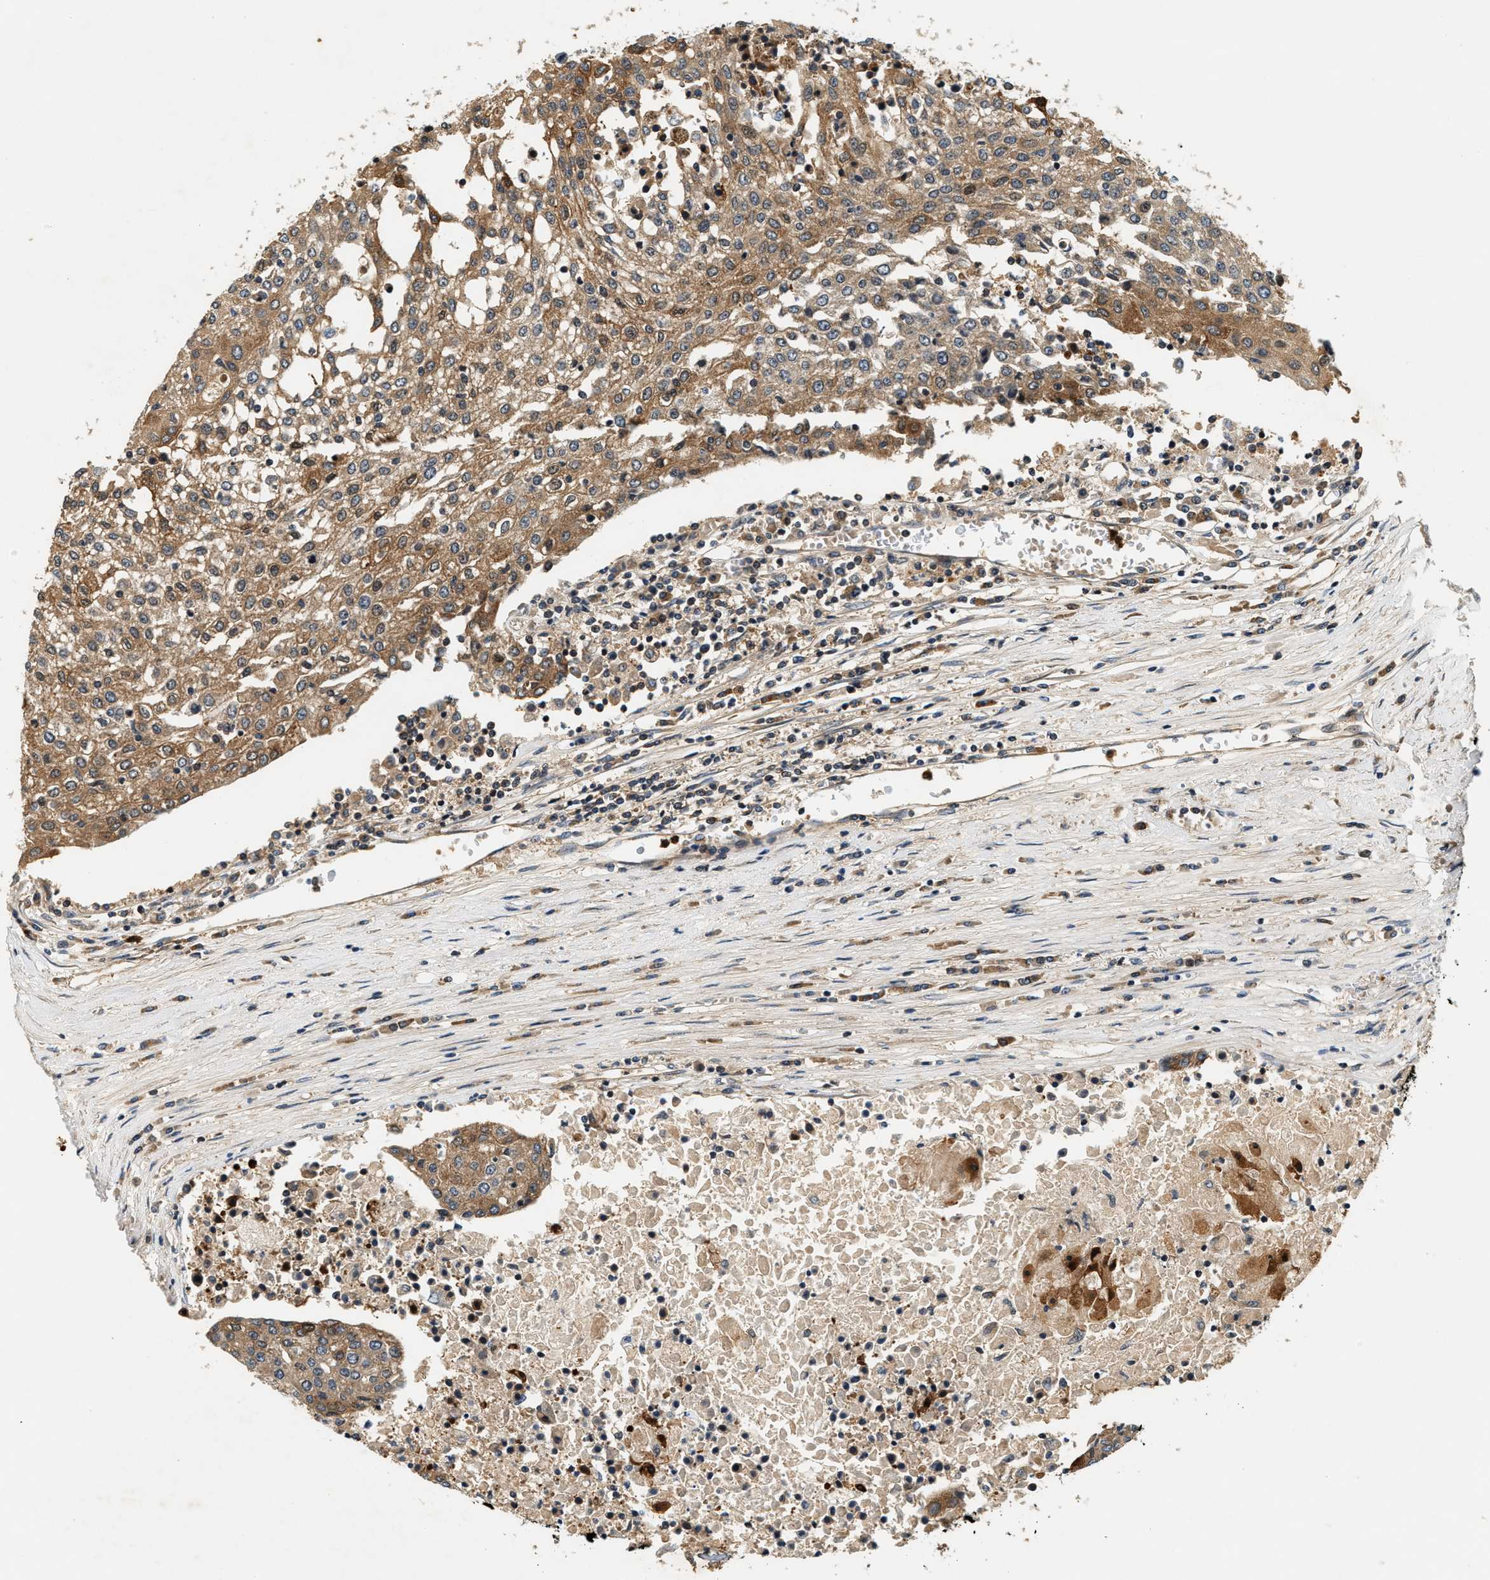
{"staining": {"intensity": "moderate", "quantity": ">75%", "location": "cytoplasmic/membranous"}, "tissue": "urothelial cancer", "cell_type": "Tumor cells", "image_type": "cancer", "snomed": [{"axis": "morphology", "description": "Urothelial carcinoma, High grade"}, {"axis": "topography", "description": "Urinary bladder"}], "caption": "Immunohistochemical staining of human urothelial cancer exhibits medium levels of moderate cytoplasmic/membranous protein staining in approximately >75% of tumor cells. The staining was performed using DAB (3,3'-diaminobenzidine), with brown indicating positive protein expression. Nuclei are stained blue with hematoxylin.", "gene": "SAMD9", "patient": {"sex": "female", "age": 85}}